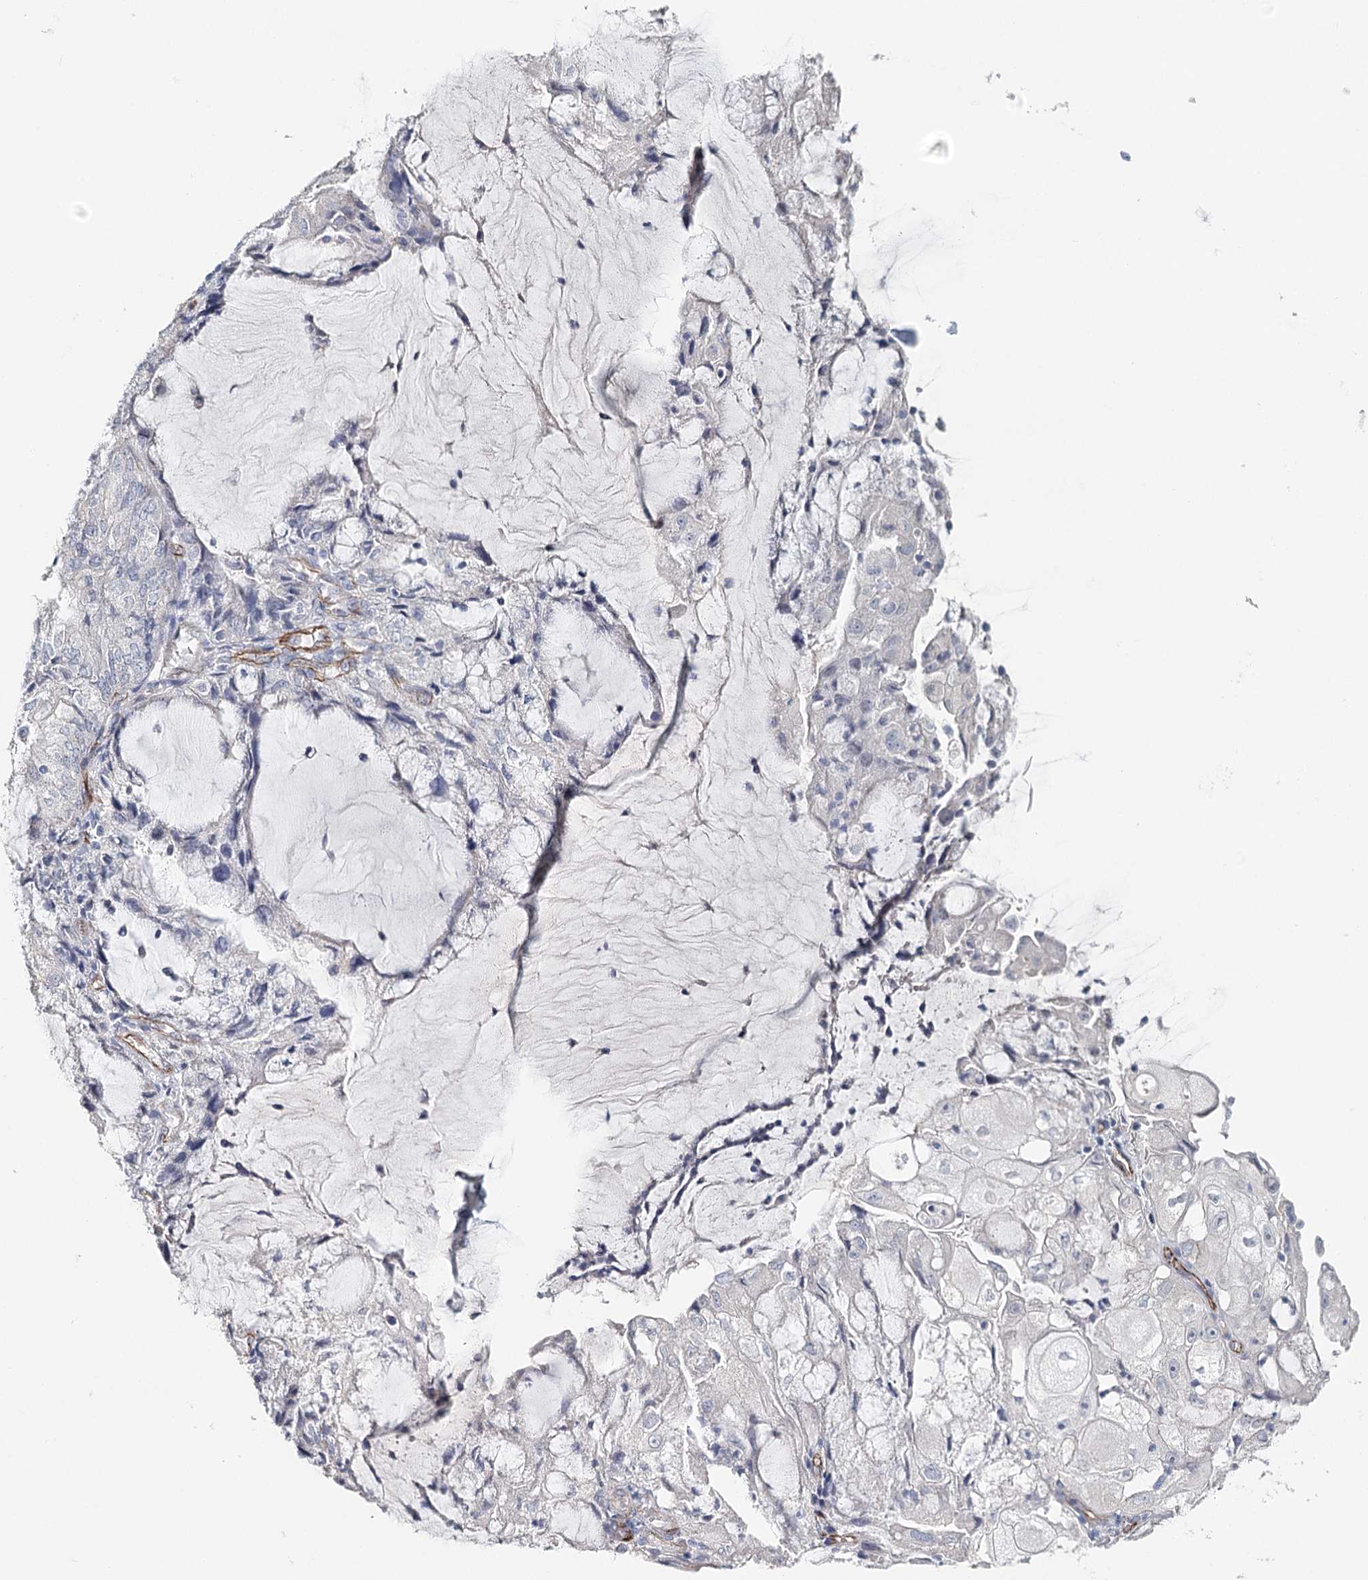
{"staining": {"intensity": "negative", "quantity": "none", "location": "none"}, "tissue": "endometrial cancer", "cell_type": "Tumor cells", "image_type": "cancer", "snomed": [{"axis": "morphology", "description": "Adenocarcinoma, NOS"}, {"axis": "topography", "description": "Endometrium"}], "caption": "The image displays no staining of tumor cells in endometrial adenocarcinoma. Nuclei are stained in blue.", "gene": "SYNPO", "patient": {"sex": "female", "age": 81}}